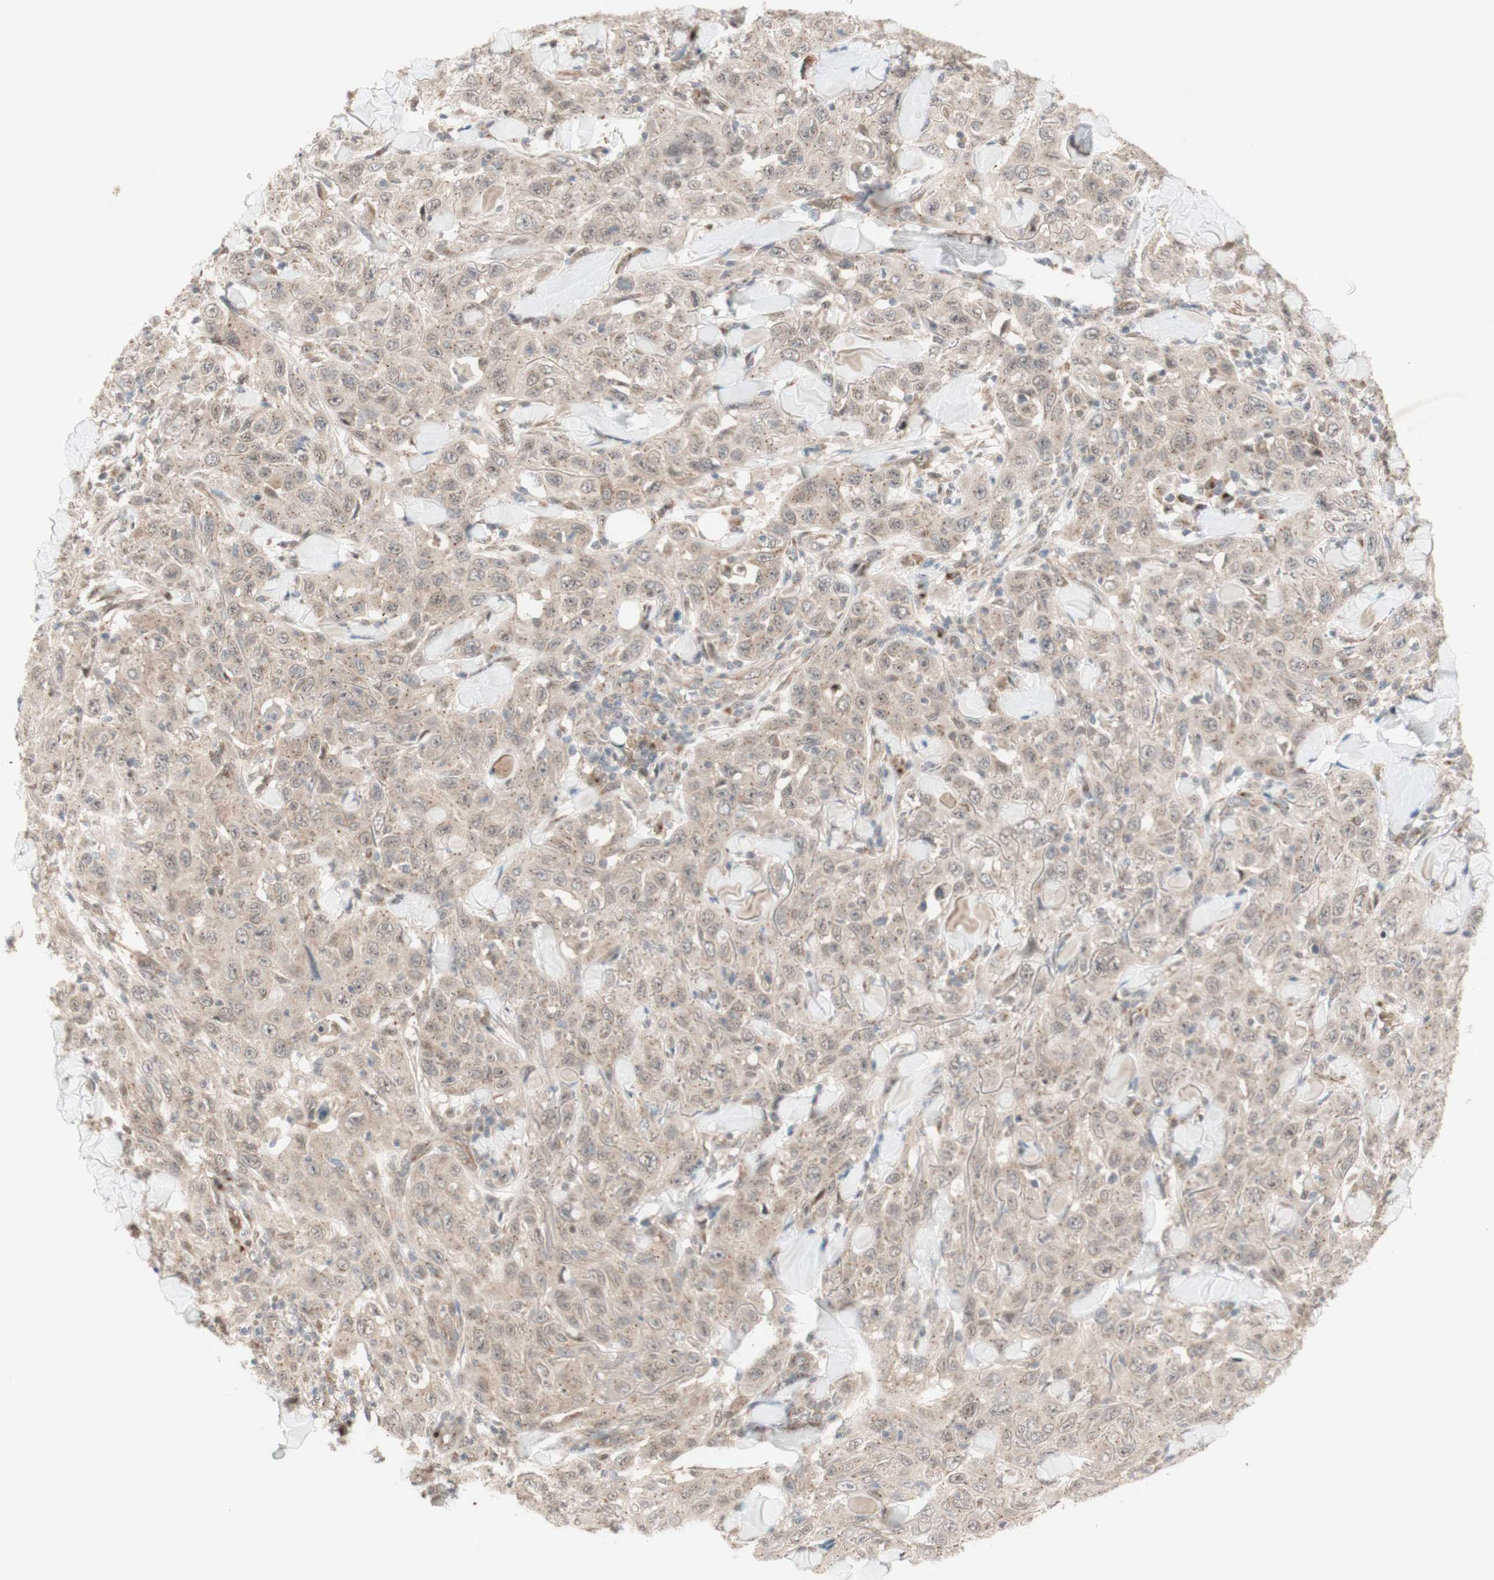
{"staining": {"intensity": "moderate", "quantity": ">75%", "location": "cytoplasmic/membranous"}, "tissue": "skin cancer", "cell_type": "Tumor cells", "image_type": "cancer", "snomed": [{"axis": "morphology", "description": "Squamous cell carcinoma, NOS"}, {"axis": "topography", "description": "Skin"}], "caption": "High-power microscopy captured an IHC histopathology image of squamous cell carcinoma (skin), revealing moderate cytoplasmic/membranous staining in about >75% of tumor cells. (IHC, brightfield microscopy, high magnification).", "gene": "CYLD", "patient": {"sex": "female", "age": 88}}